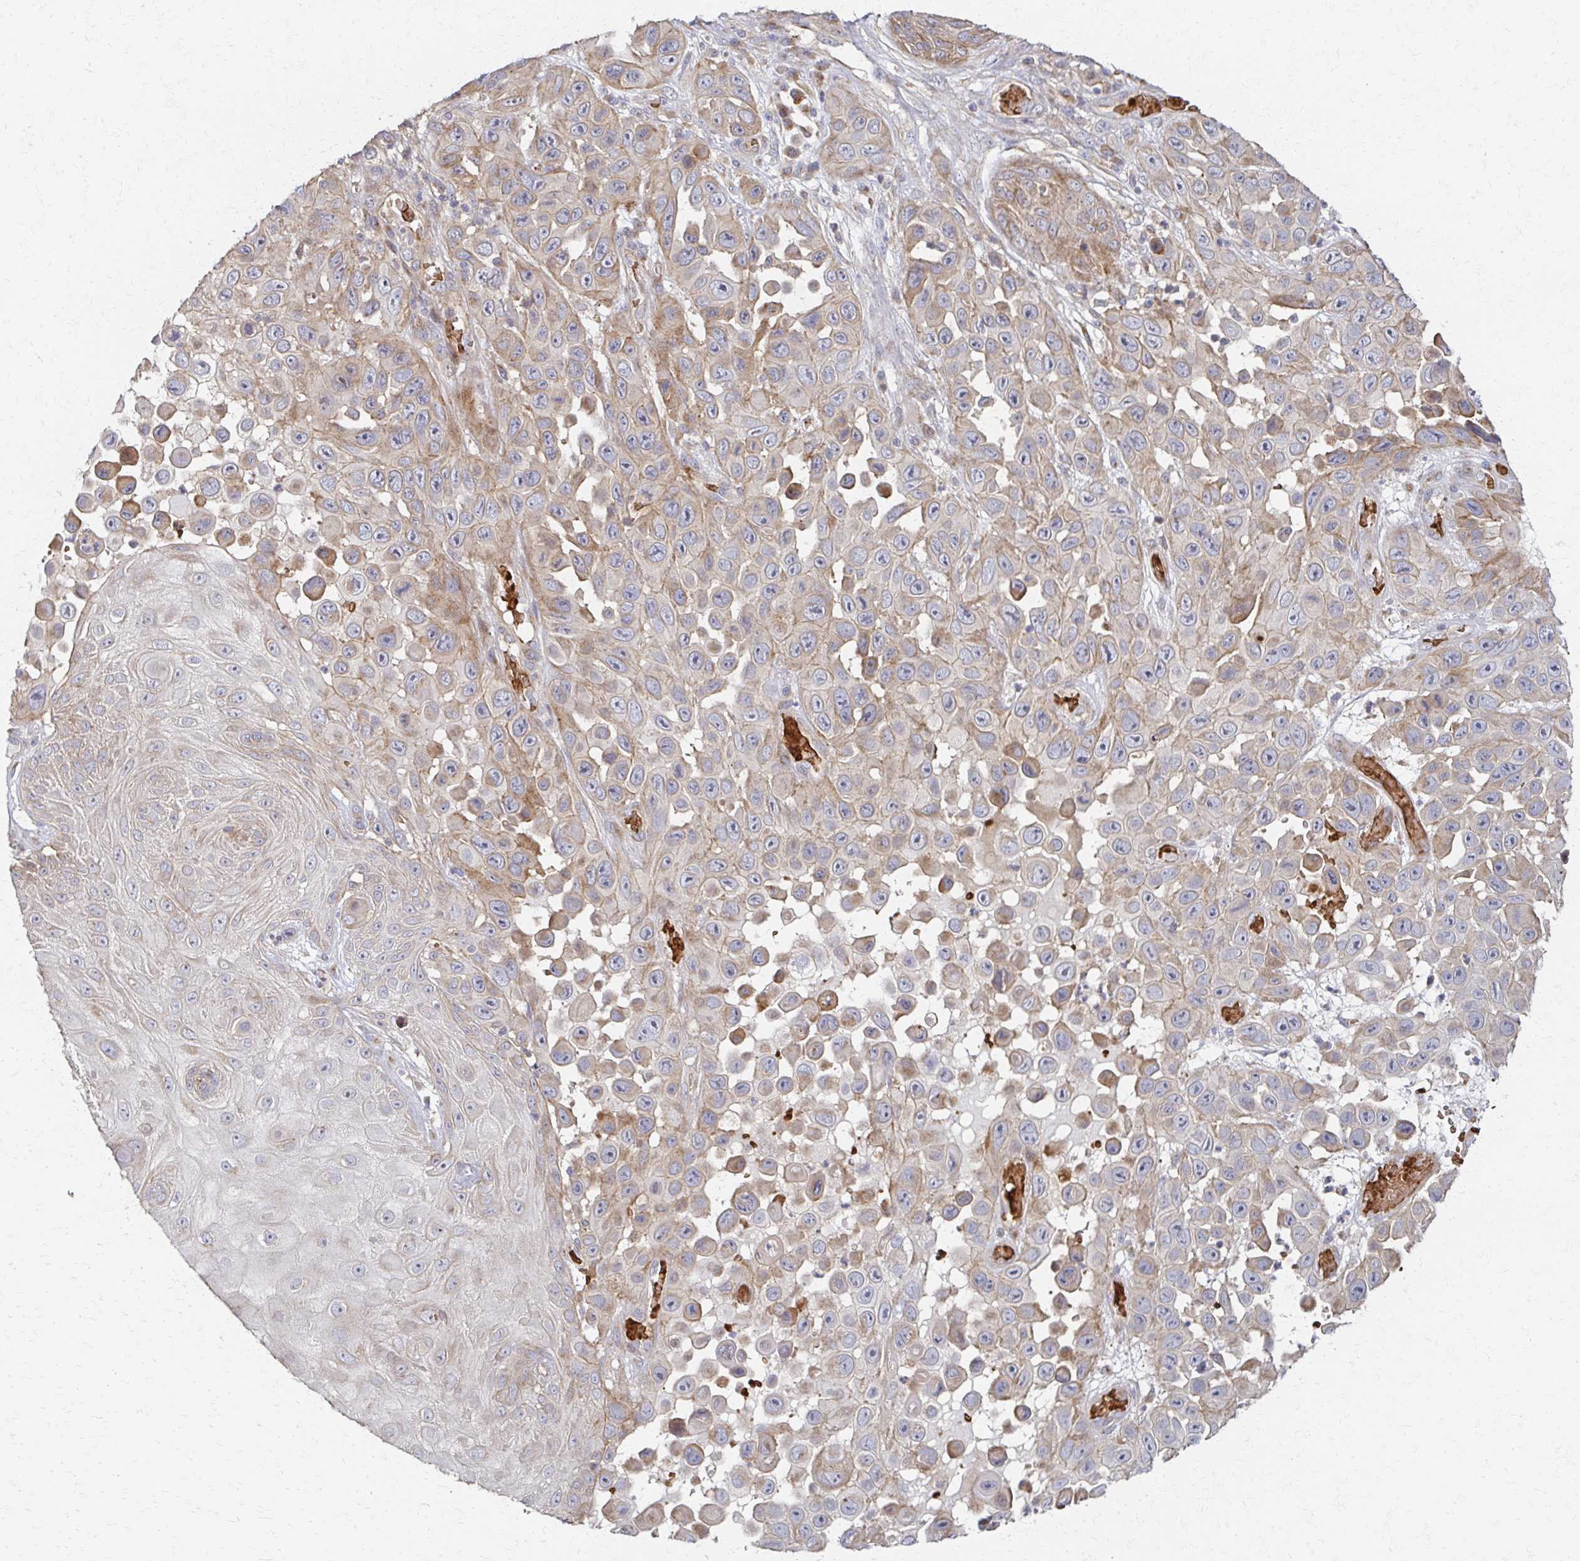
{"staining": {"intensity": "weak", "quantity": "25%-75%", "location": "cytoplasmic/membranous"}, "tissue": "skin cancer", "cell_type": "Tumor cells", "image_type": "cancer", "snomed": [{"axis": "morphology", "description": "Squamous cell carcinoma, NOS"}, {"axis": "topography", "description": "Skin"}], "caption": "Tumor cells show low levels of weak cytoplasmic/membranous staining in about 25%-75% of cells in human skin cancer. The staining is performed using DAB (3,3'-diaminobenzidine) brown chromogen to label protein expression. The nuclei are counter-stained blue using hematoxylin.", "gene": "SKA2", "patient": {"sex": "male", "age": 81}}